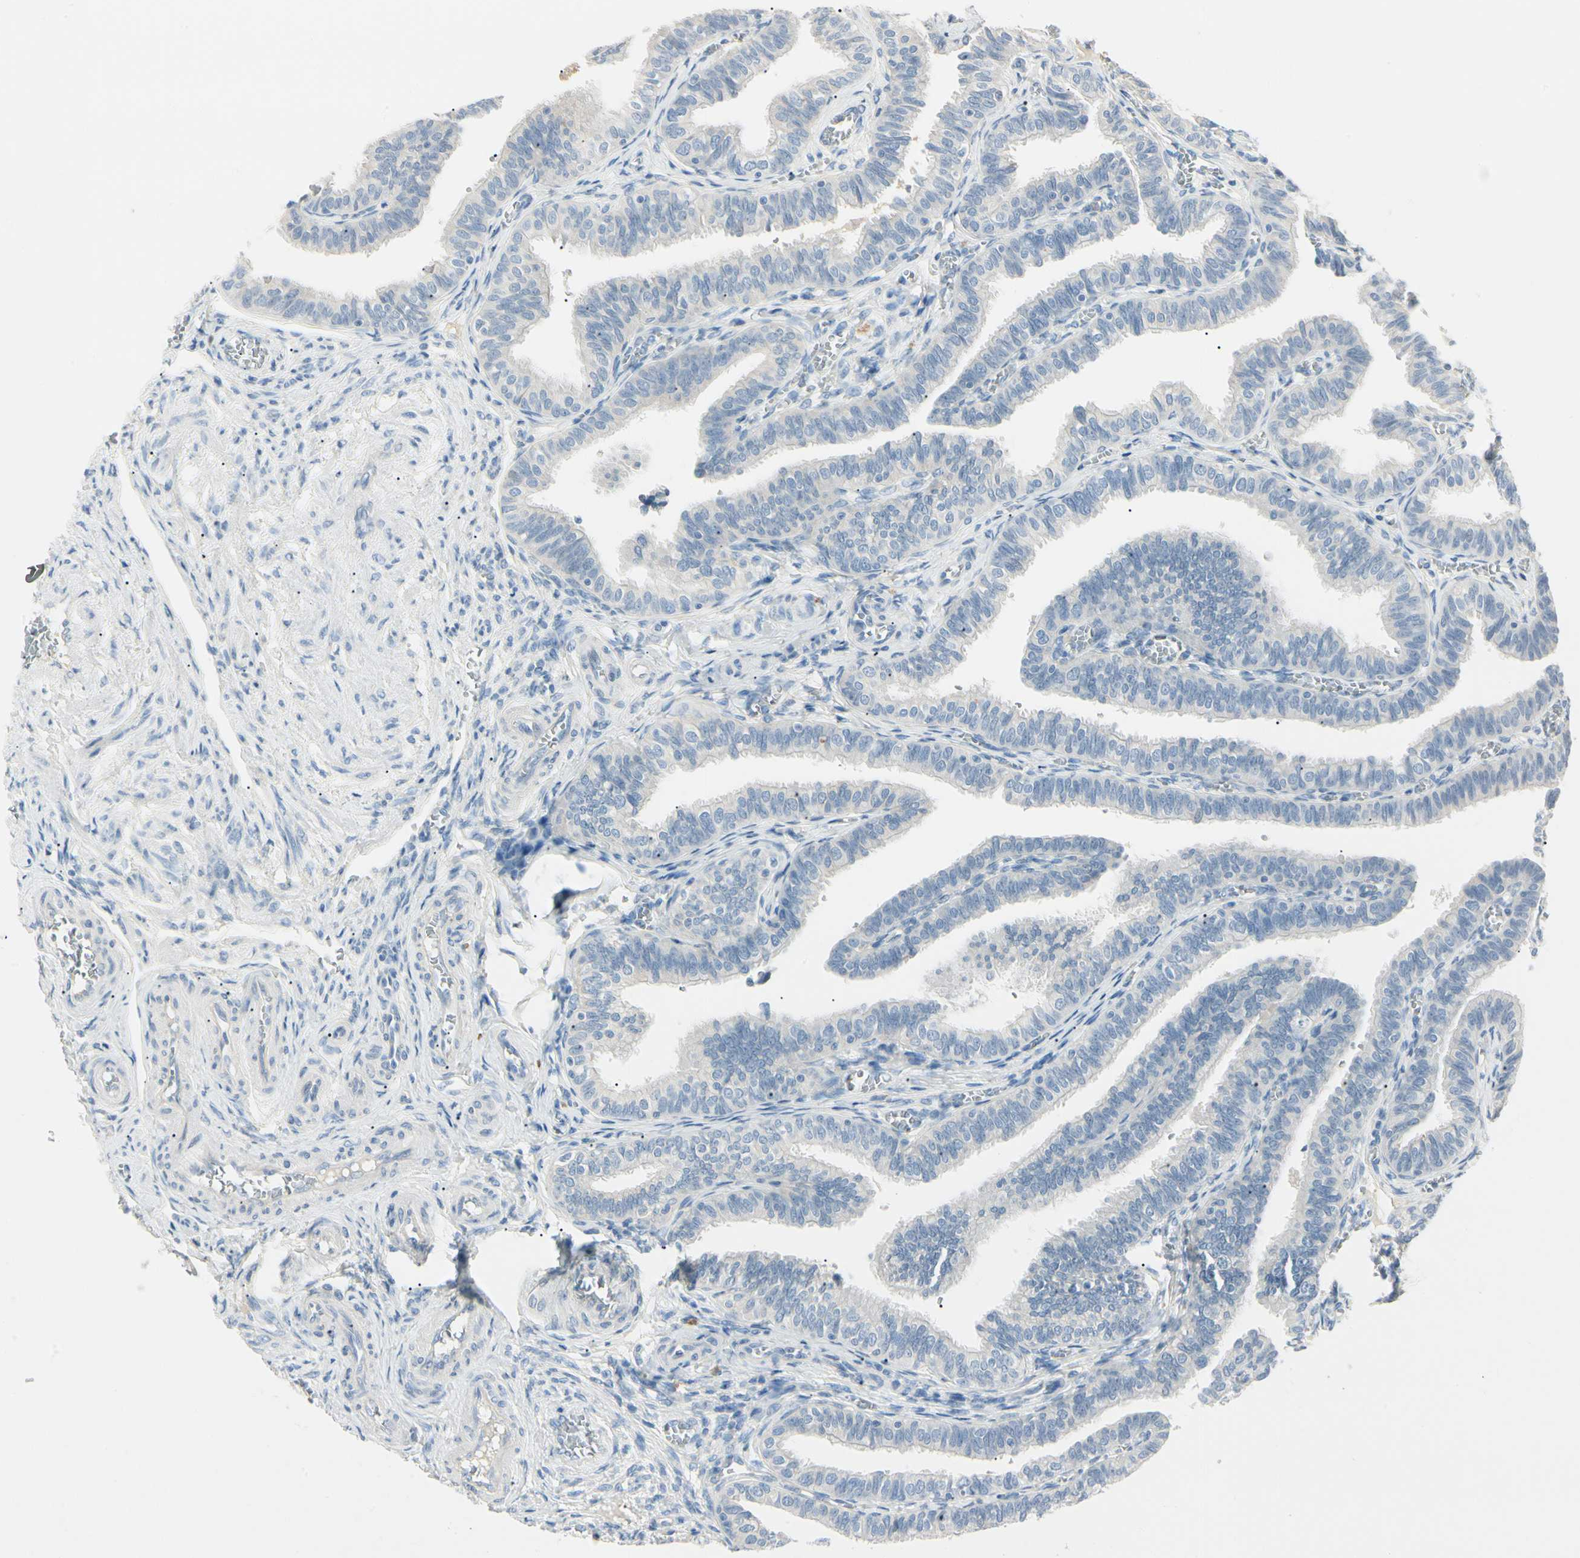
{"staining": {"intensity": "weak", "quantity": "<25%", "location": "cytoplasmic/membranous"}, "tissue": "fallopian tube", "cell_type": "Glandular cells", "image_type": "normal", "snomed": [{"axis": "morphology", "description": "Normal tissue, NOS"}, {"axis": "topography", "description": "Fallopian tube"}], "caption": "High power microscopy histopathology image of an IHC histopathology image of unremarkable fallopian tube, revealing no significant positivity in glandular cells. Nuclei are stained in blue.", "gene": "ALDH18A1", "patient": {"sex": "female", "age": 46}}